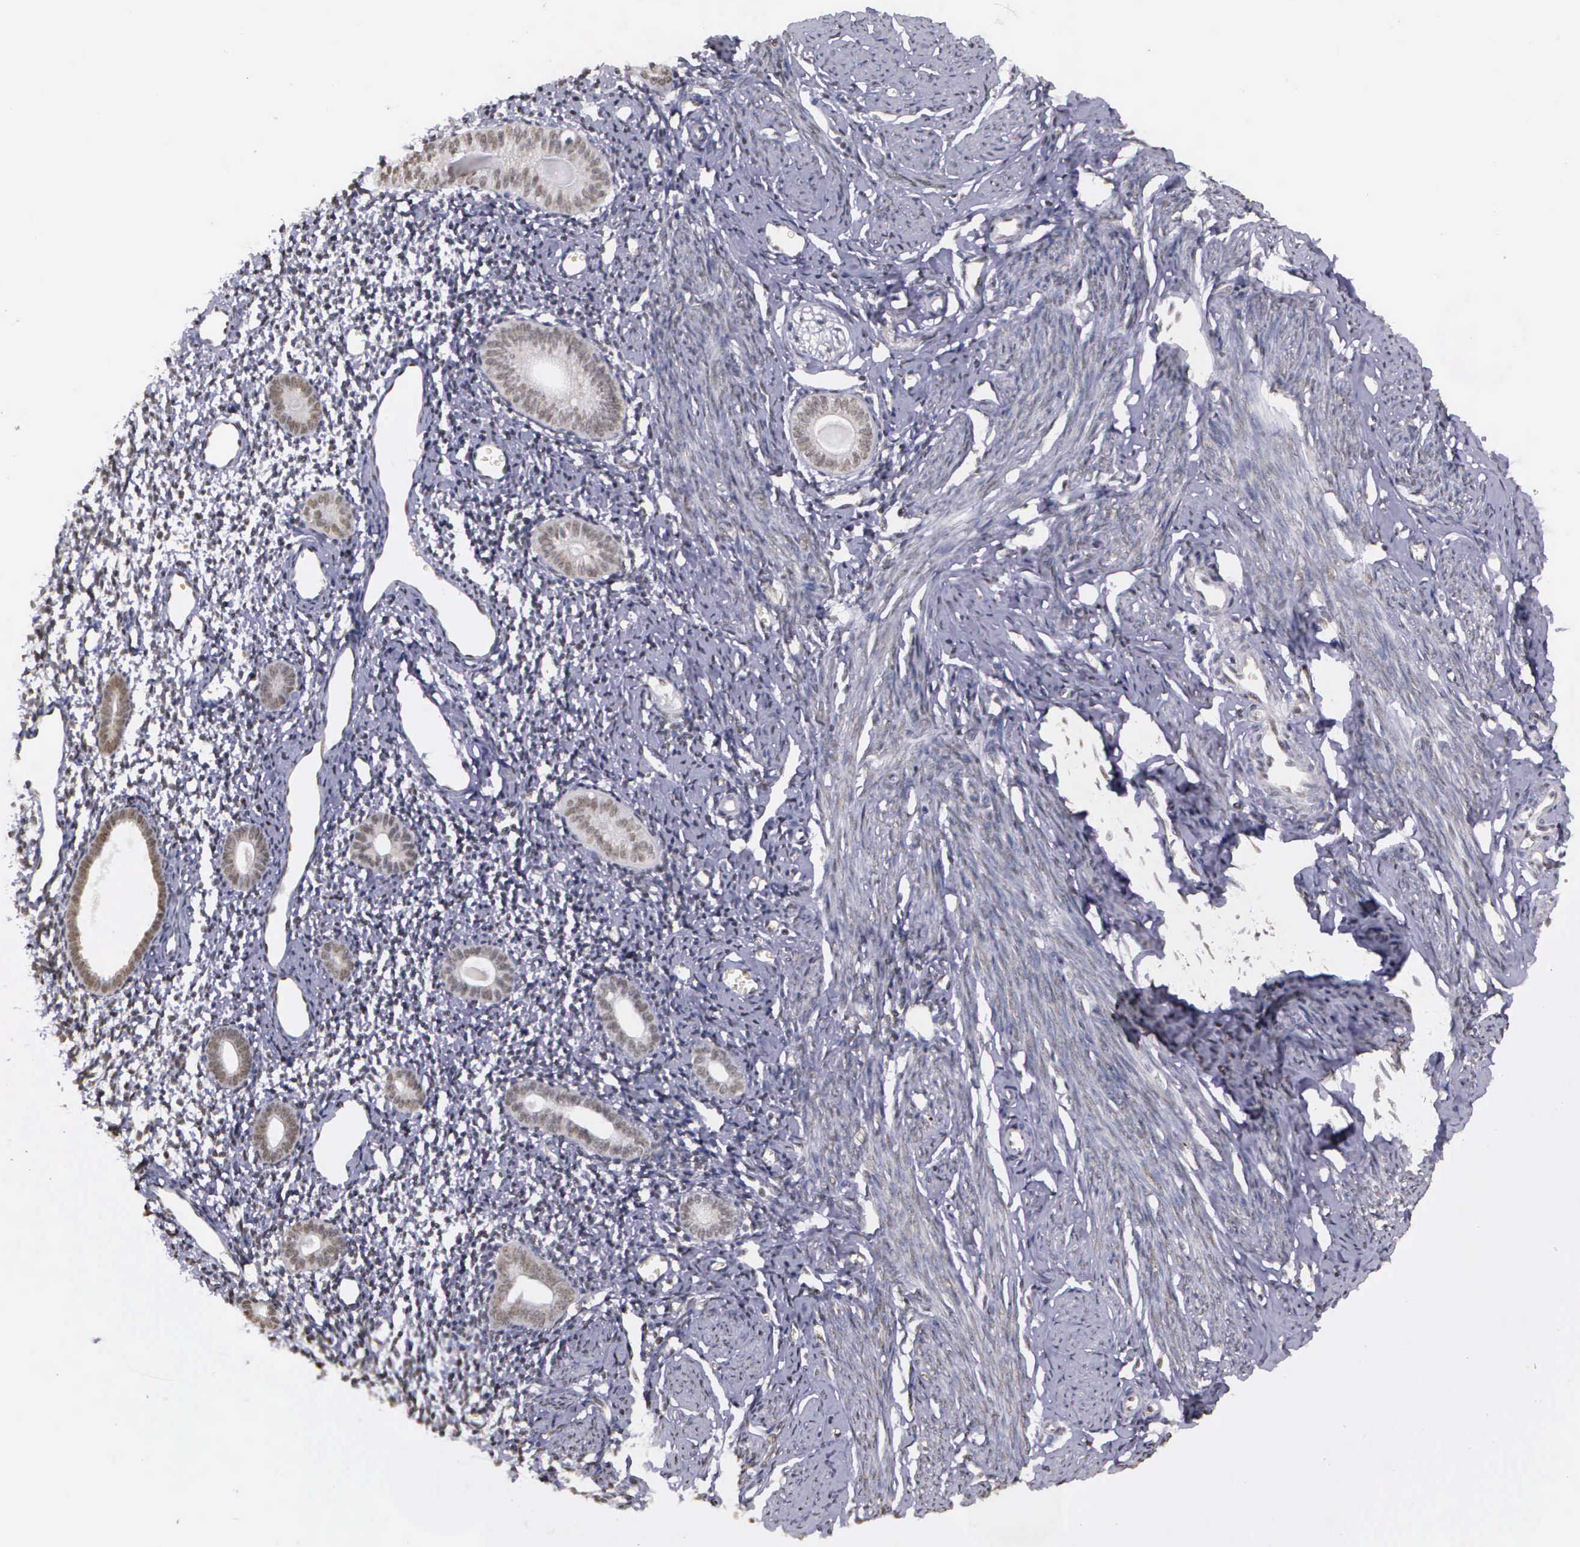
{"staining": {"intensity": "negative", "quantity": "none", "location": "none"}, "tissue": "endometrium", "cell_type": "Cells in endometrial stroma", "image_type": "normal", "snomed": [{"axis": "morphology", "description": "Normal tissue, NOS"}, {"axis": "morphology", "description": "Neoplasm, benign, NOS"}, {"axis": "topography", "description": "Uterus"}], "caption": "This is a histopathology image of immunohistochemistry staining of benign endometrium, which shows no positivity in cells in endometrial stroma.", "gene": "ARMCX5", "patient": {"sex": "female", "age": 55}}